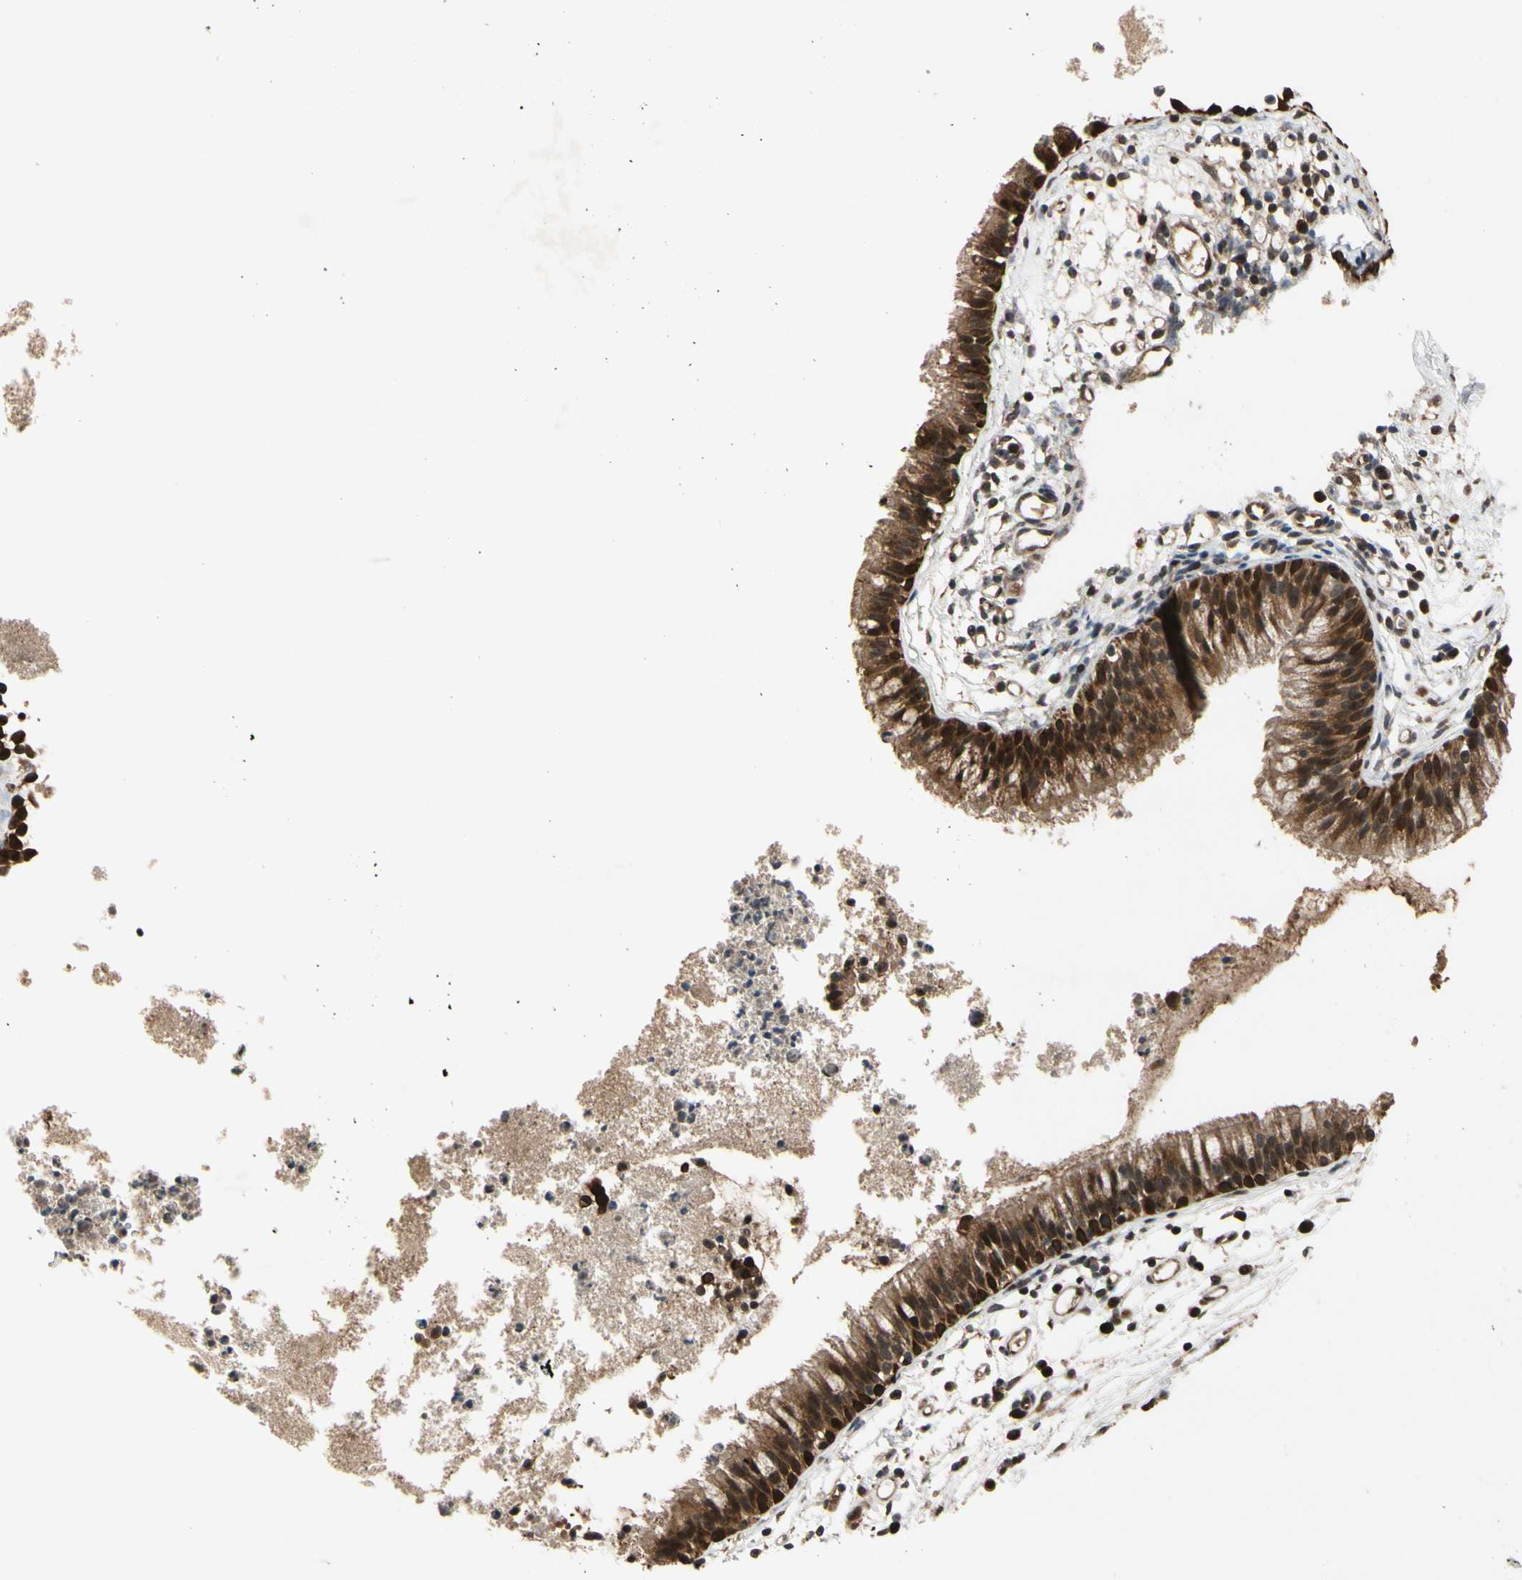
{"staining": {"intensity": "strong", "quantity": ">75%", "location": "cytoplasmic/membranous,nuclear"}, "tissue": "nasopharynx", "cell_type": "Respiratory epithelial cells", "image_type": "normal", "snomed": [{"axis": "morphology", "description": "Normal tissue, NOS"}, {"axis": "topography", "description": "Nasopharynx"}], "caption": "The image exhibits a brown stain indicating the presence of a protein in the cytoplasmic/membranous,nuclear of respiratory epithelial cells in nasopharynx.", "gene": "TMEM230", "patient": {"sex": "male", "age": 21}}